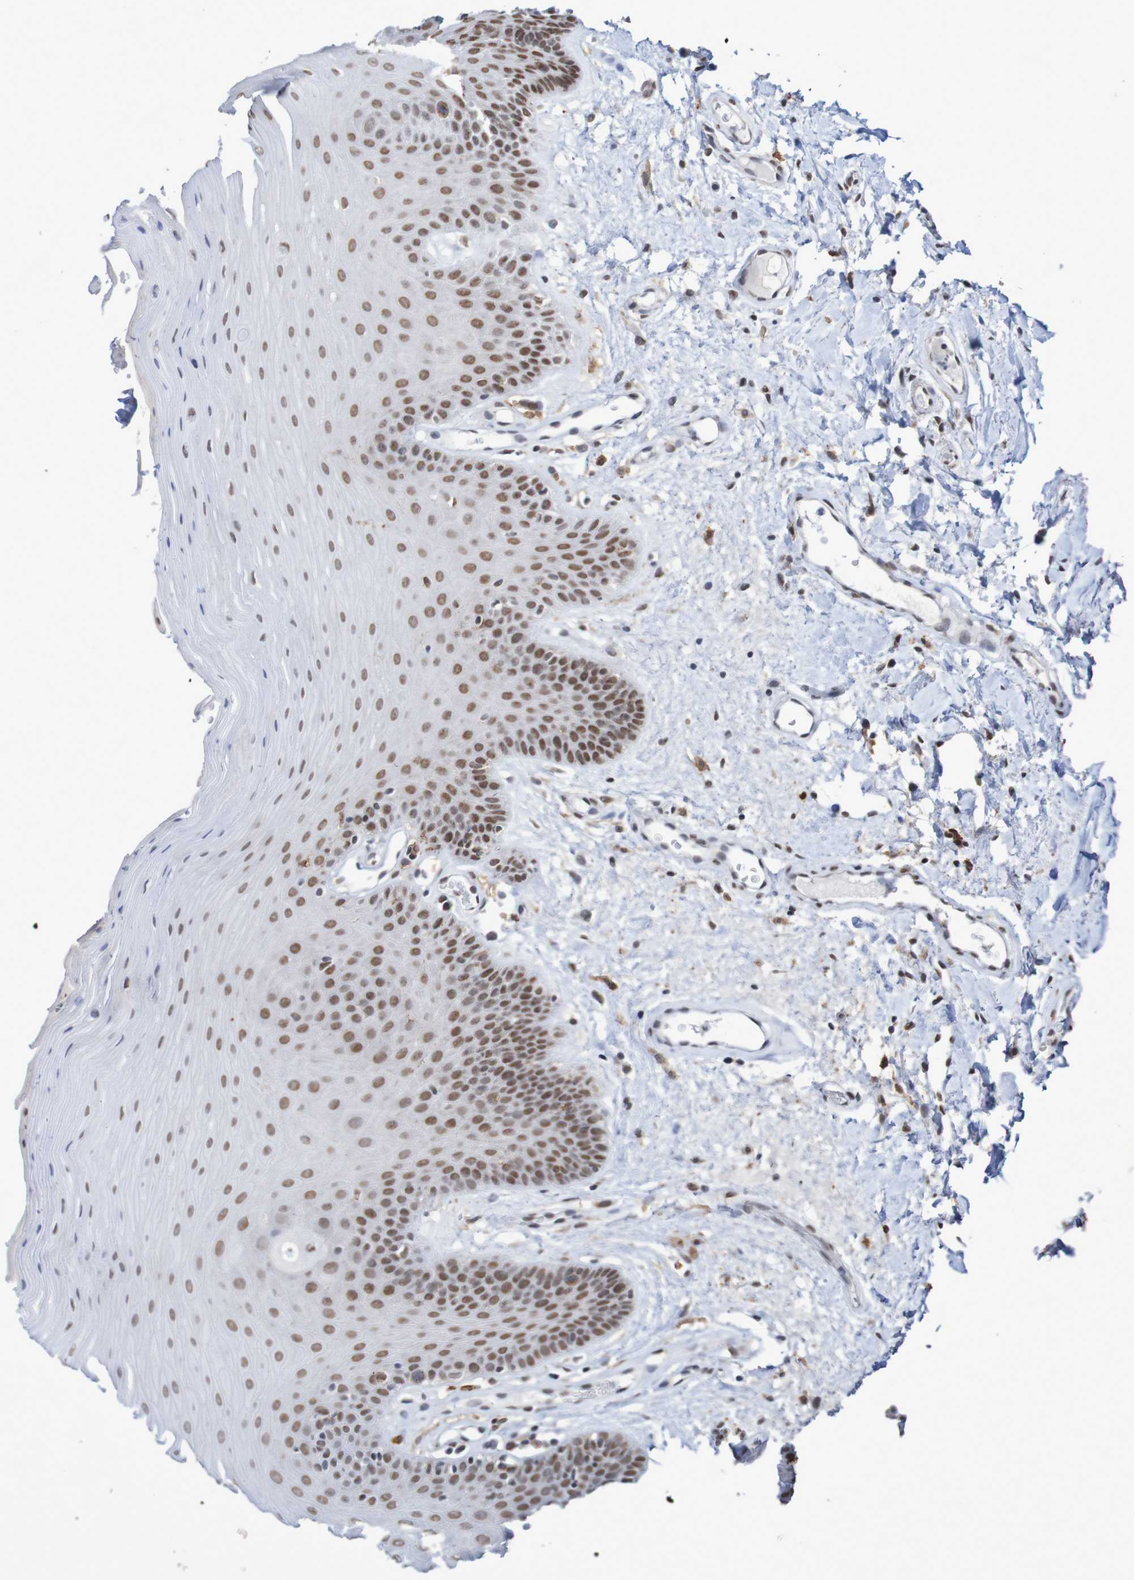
{"staining": {"intensity": "moderate", "quantity": ">75%", "location": "nuclear"}, "tissue": "oral mucosa", "cell_type": "Squamous epithelial cells", "image_type": "normal", "snomed": [{"axis": "morphology", "description": "Normal tissue, NOS"}, {"axis": "morphology", "description": "Squamous cell carcinoma, NOS"}, {"axis": "topography", "description": "Skeletal muscle"}, {"axis": "topography", "description": "Adipose tissue"}, {"axis": "topography", "description": "Vascular tissue"}, {"axis": "topography", "description": "Oral tissue"}, {"axis": "topography", "description": "Peripheral nerve tissue"}, {"axis": "topography", "description": "Head-Neck"}], "caption": "IHC (DAB (3,3'-diaminobenzidine)) staining of benign human oral mucosa shows moderate nuclear protein expression in about >75% of squamous epithelial cells.", "gene": "MRTFB", "patient": {"sex": "male", "age": 71}}